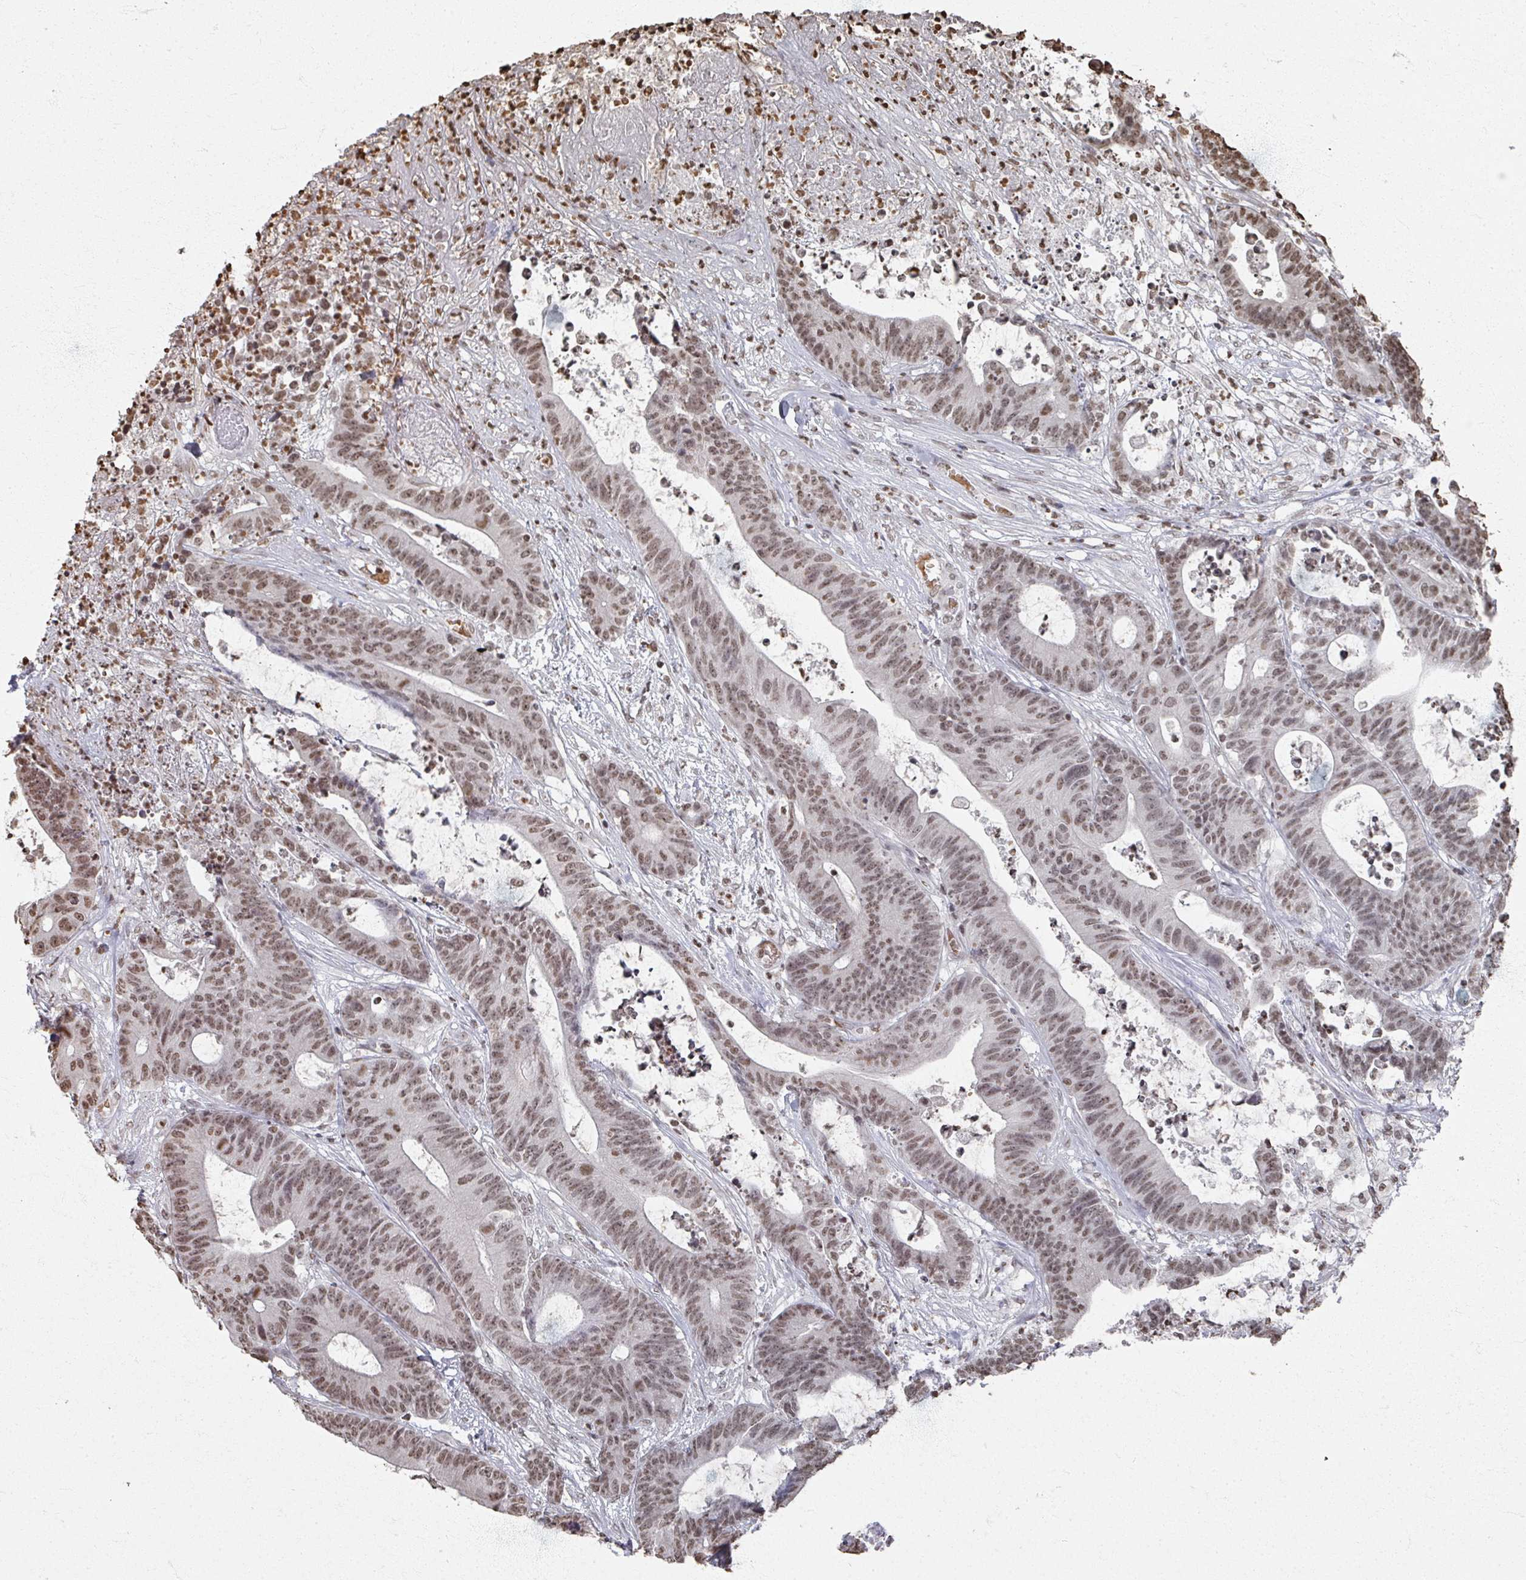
{"staining": {"intensity": "moderate", "quantity": ">75%", "location": "nuclear"}, "tissue": "colorectal cancer", "cell_type": "Tumor cells", "image_type": "cancer", "snomed": [{"axis": "morphology", "description": "Adenocarcinoma, NOS"}, {"axis": "topography", "description": "Colon"}], "caption": "Tumor cells show medium levels of moderate nuclear staining in approximately >75% of cells in human colorectal cancer.", "gene": "DCUN1D5", "patient": {"sex": "female", "age": 84}}